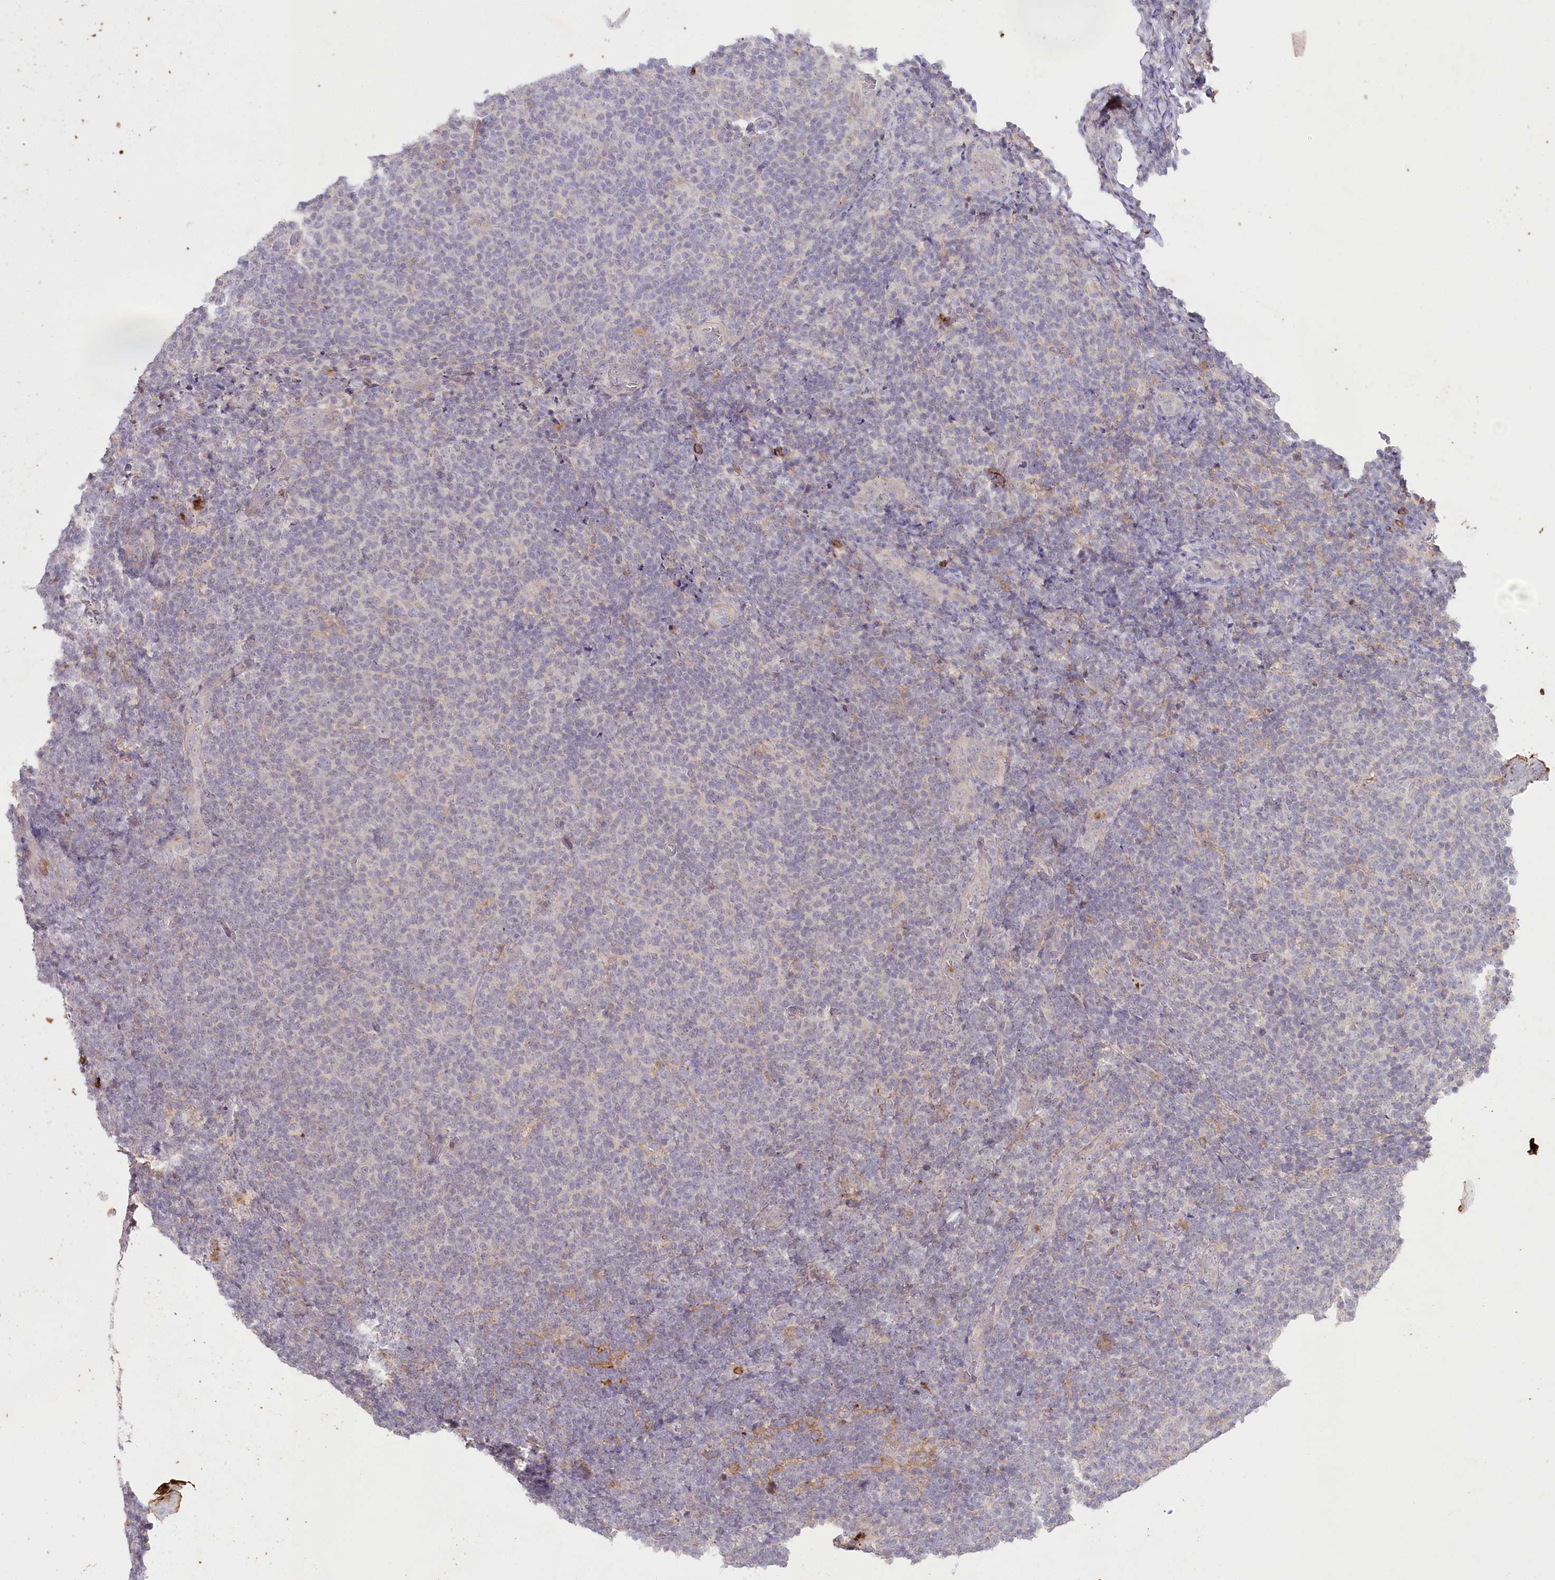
{"staining": {"intensity": "negative", "quantity": "none", "location": "none"}, "tissue": "lymphoma", "cell_type": "Tumor cells", "image_type": "cancer", "snomed": [{"axis": "morphology", "description": "Malignant lymphoma, non-Hodgkin's type, Low grade"}, {"axis": "topography", "description": "Lymph node"}], "caption": "IHC image of neoplastic tissue: human lymphoma stained with DAB displays no significant protein staining in tumor cells.", "gene": "ALDH3B1", "patient": {"sex": "male", "age": 66}}